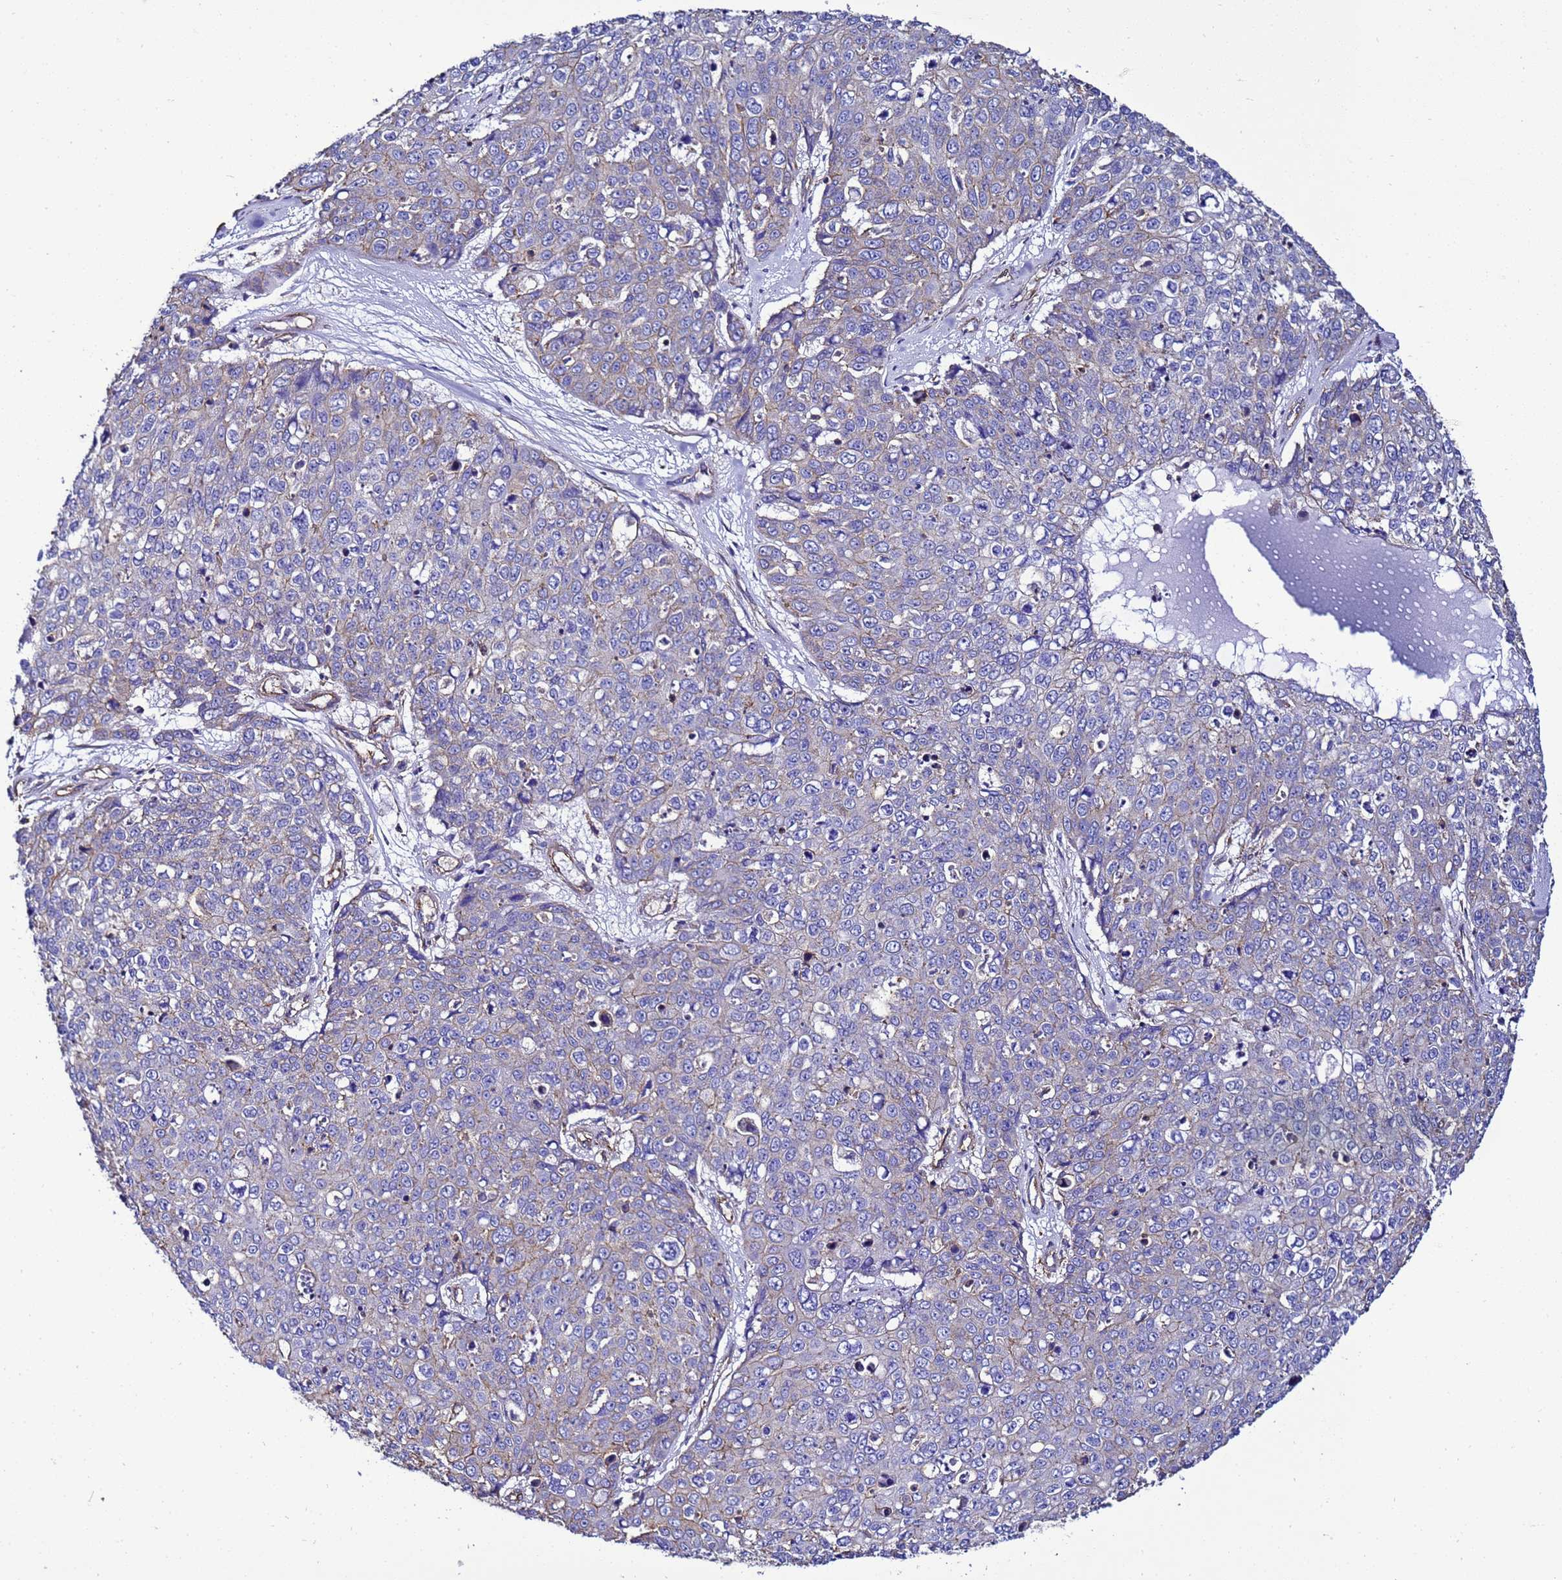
{"staining": {"intensity": "negative", "quantity": "none", "location": "none"}, "tissue": "skin cancer", "cell_type": "Tumor cells", "image_type": "cancer", "snomed": [{"axis": "morphology", "description": "Squamous cell carcinoma, NOS"}, {"axis": "topography", "description": "Skin"}], "caption": "IHC micrograph of human skin squamous cell carcinoma stained for a protein (brown), which exhibits no expression in tumor cells. Brightfield microscopy of IHC stained with DAB (3,3'-diaminobenzidine) (brown) and hematoxylin (blue), captured at high magnification.", "gene": "MYL12A", "patient": {"sex": "male", "age": 71}}